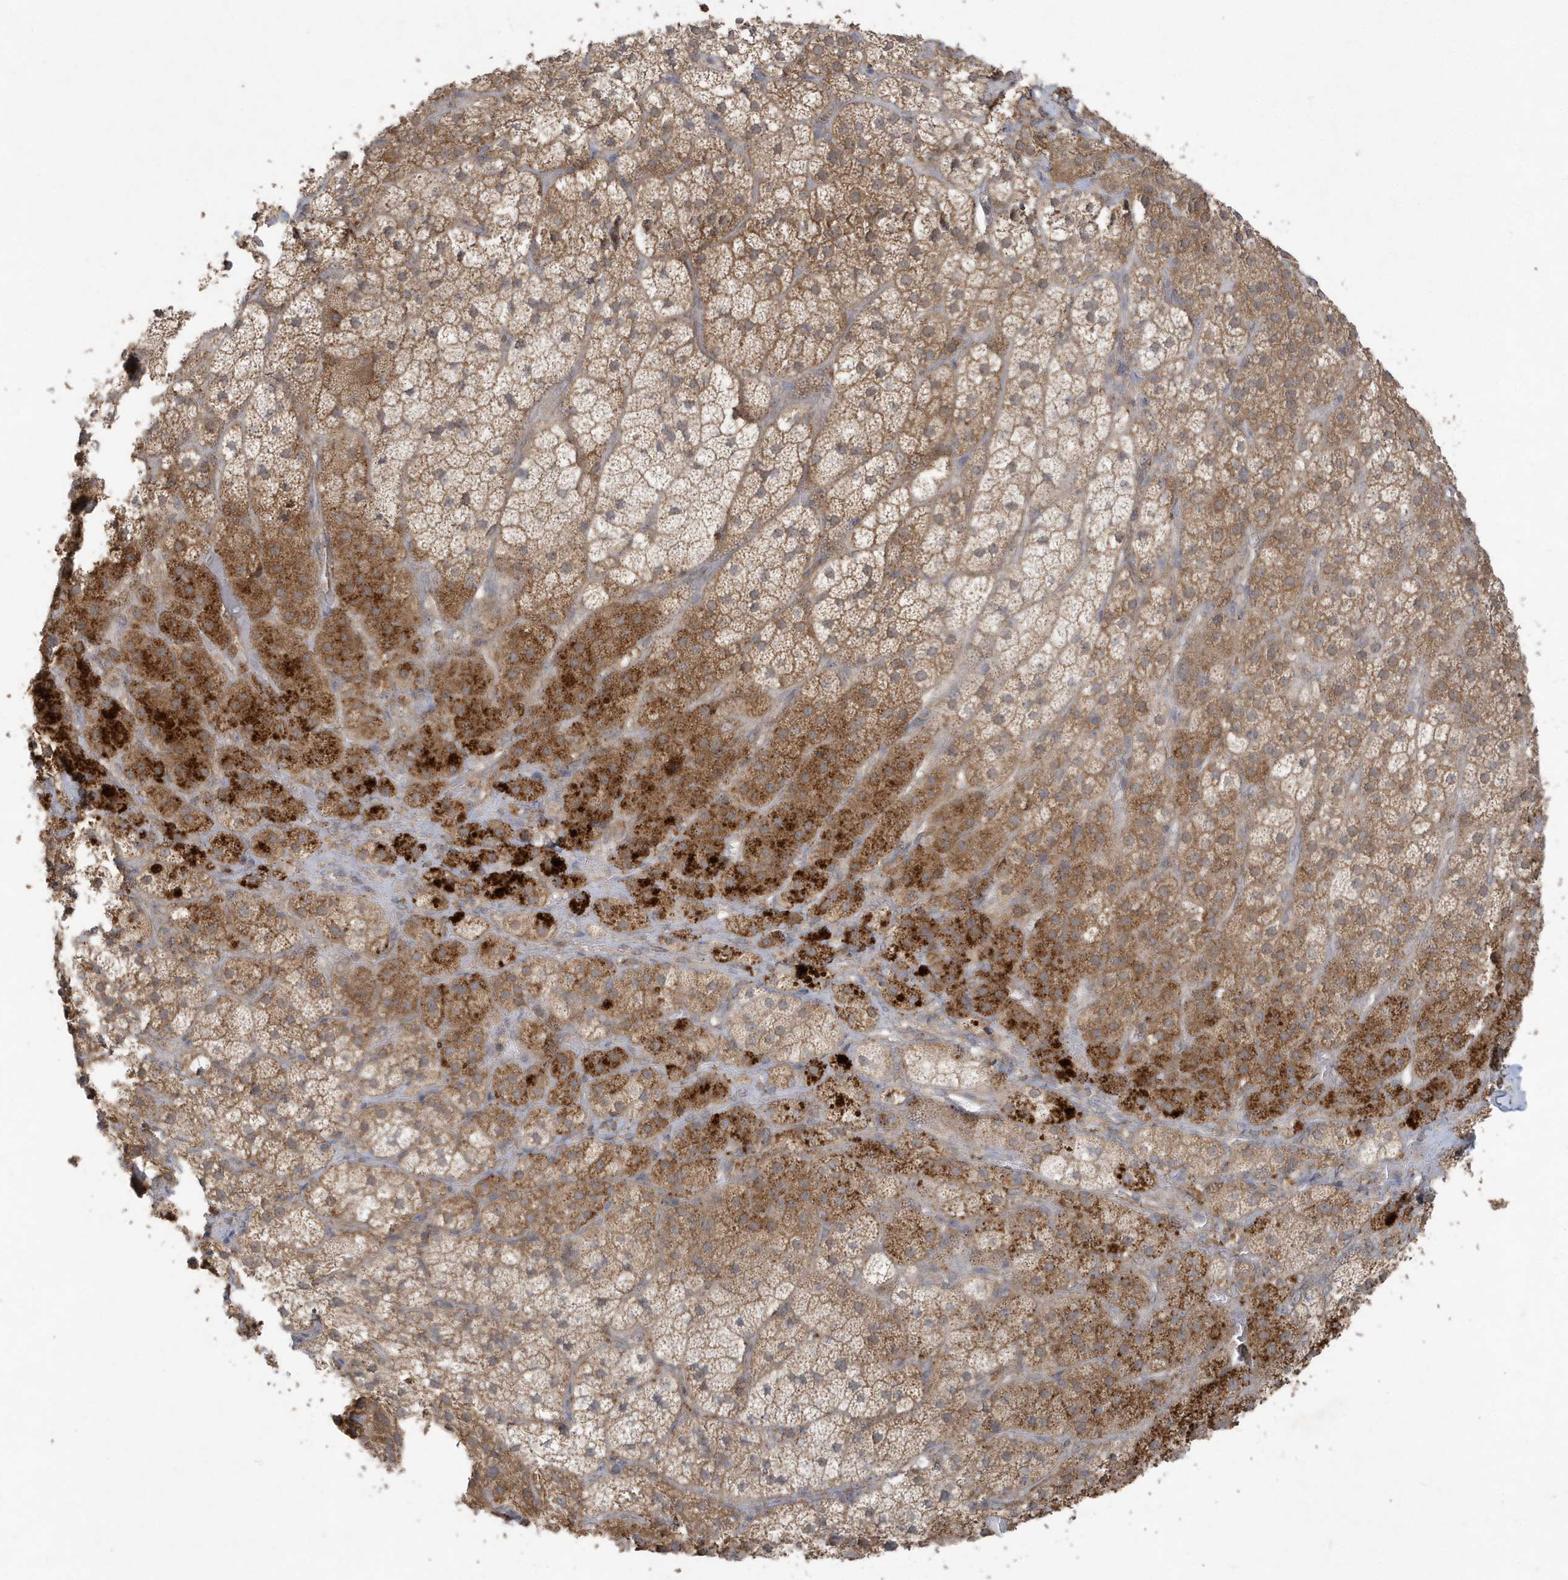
{"staining": {"intensity": "moderate", "quantity": ">75%", "location": "cytoplasmic/membranous"}, "tissue": "adrenal gland", "cell_type": "Glandular cells", "image_type": "normal", "snomed": [{"axis": "morphology", "description": "Normal tissue, NOS"}, {"axis": "topography", "description": "Adrenal gland"}], "caption": "Immunohistochemical staining of normal human adrenal gland displays medium levels of moderate cytoplasmic/membranous positivity in approximately >75% of glandular cells. (DAB (3,3'-diaminobenzidine) = brown stain, brightfield microscopy at high magnification).", "gene": "C1RL", "patient": {"sex": "male", "age": 57}}